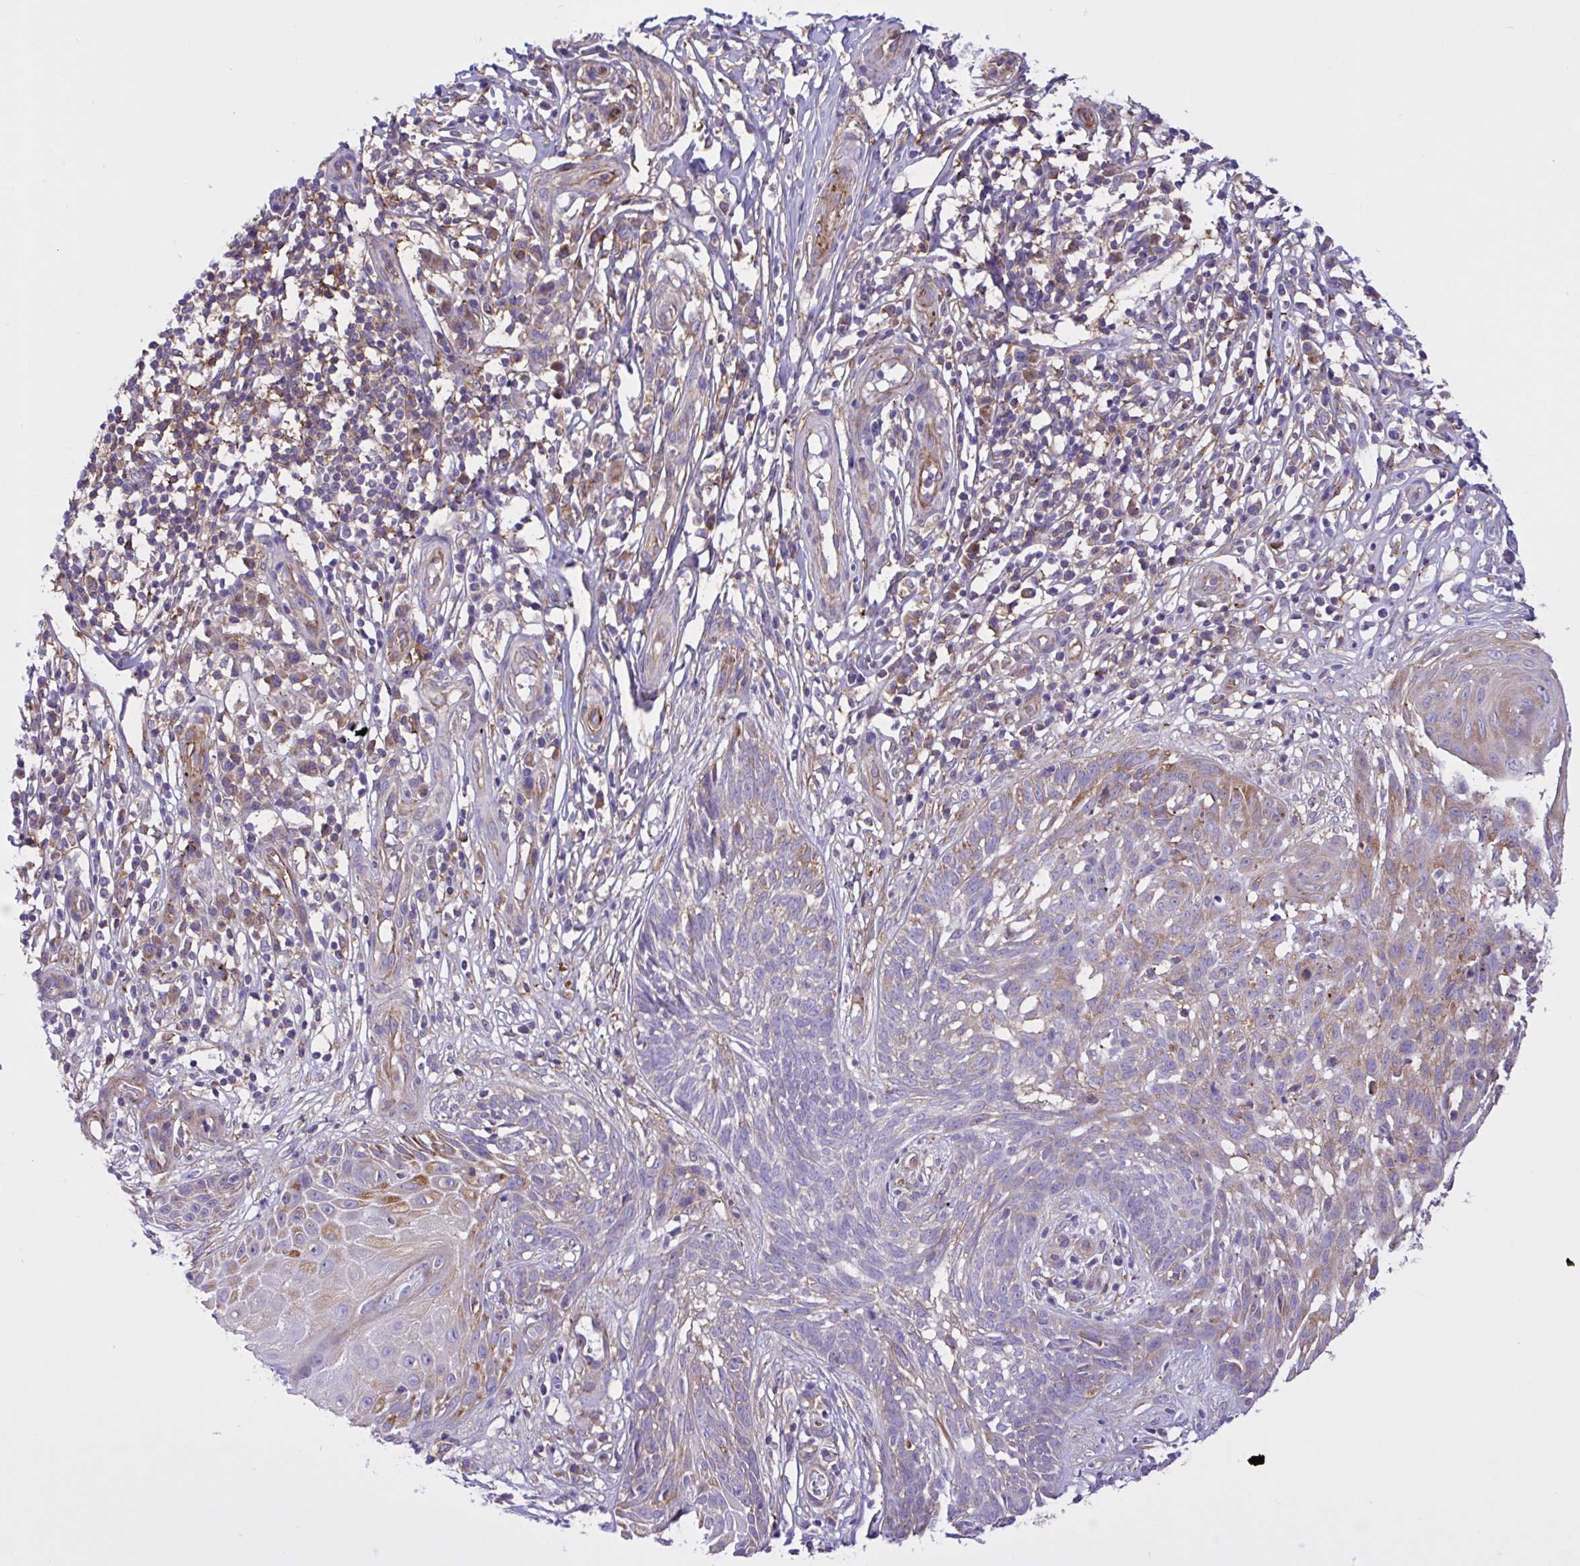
{"staining": {"intensity": "moderate", "quantity": "<25%", "location": "cytoplasmic/membranous"}, "tissue": "skin cancer", "cell_type": "Tumor cells", "image_type": "cancer", "snomed": [{"axis": "morphology", "description": "Basal cell carcinoma"}, {"axis": "topography", "description": "Skin"}, {"axis": "topography", "description": "Skin, foot"}], "caption": "High-power microscopy captured an IHC photomicrograph of skin cancer, revealing moderate cytoplasmic/membranous positivity in about <25% of tumor cells.", "gene": "OR51M1", "patient": {"sex": "female", "age": 86}}